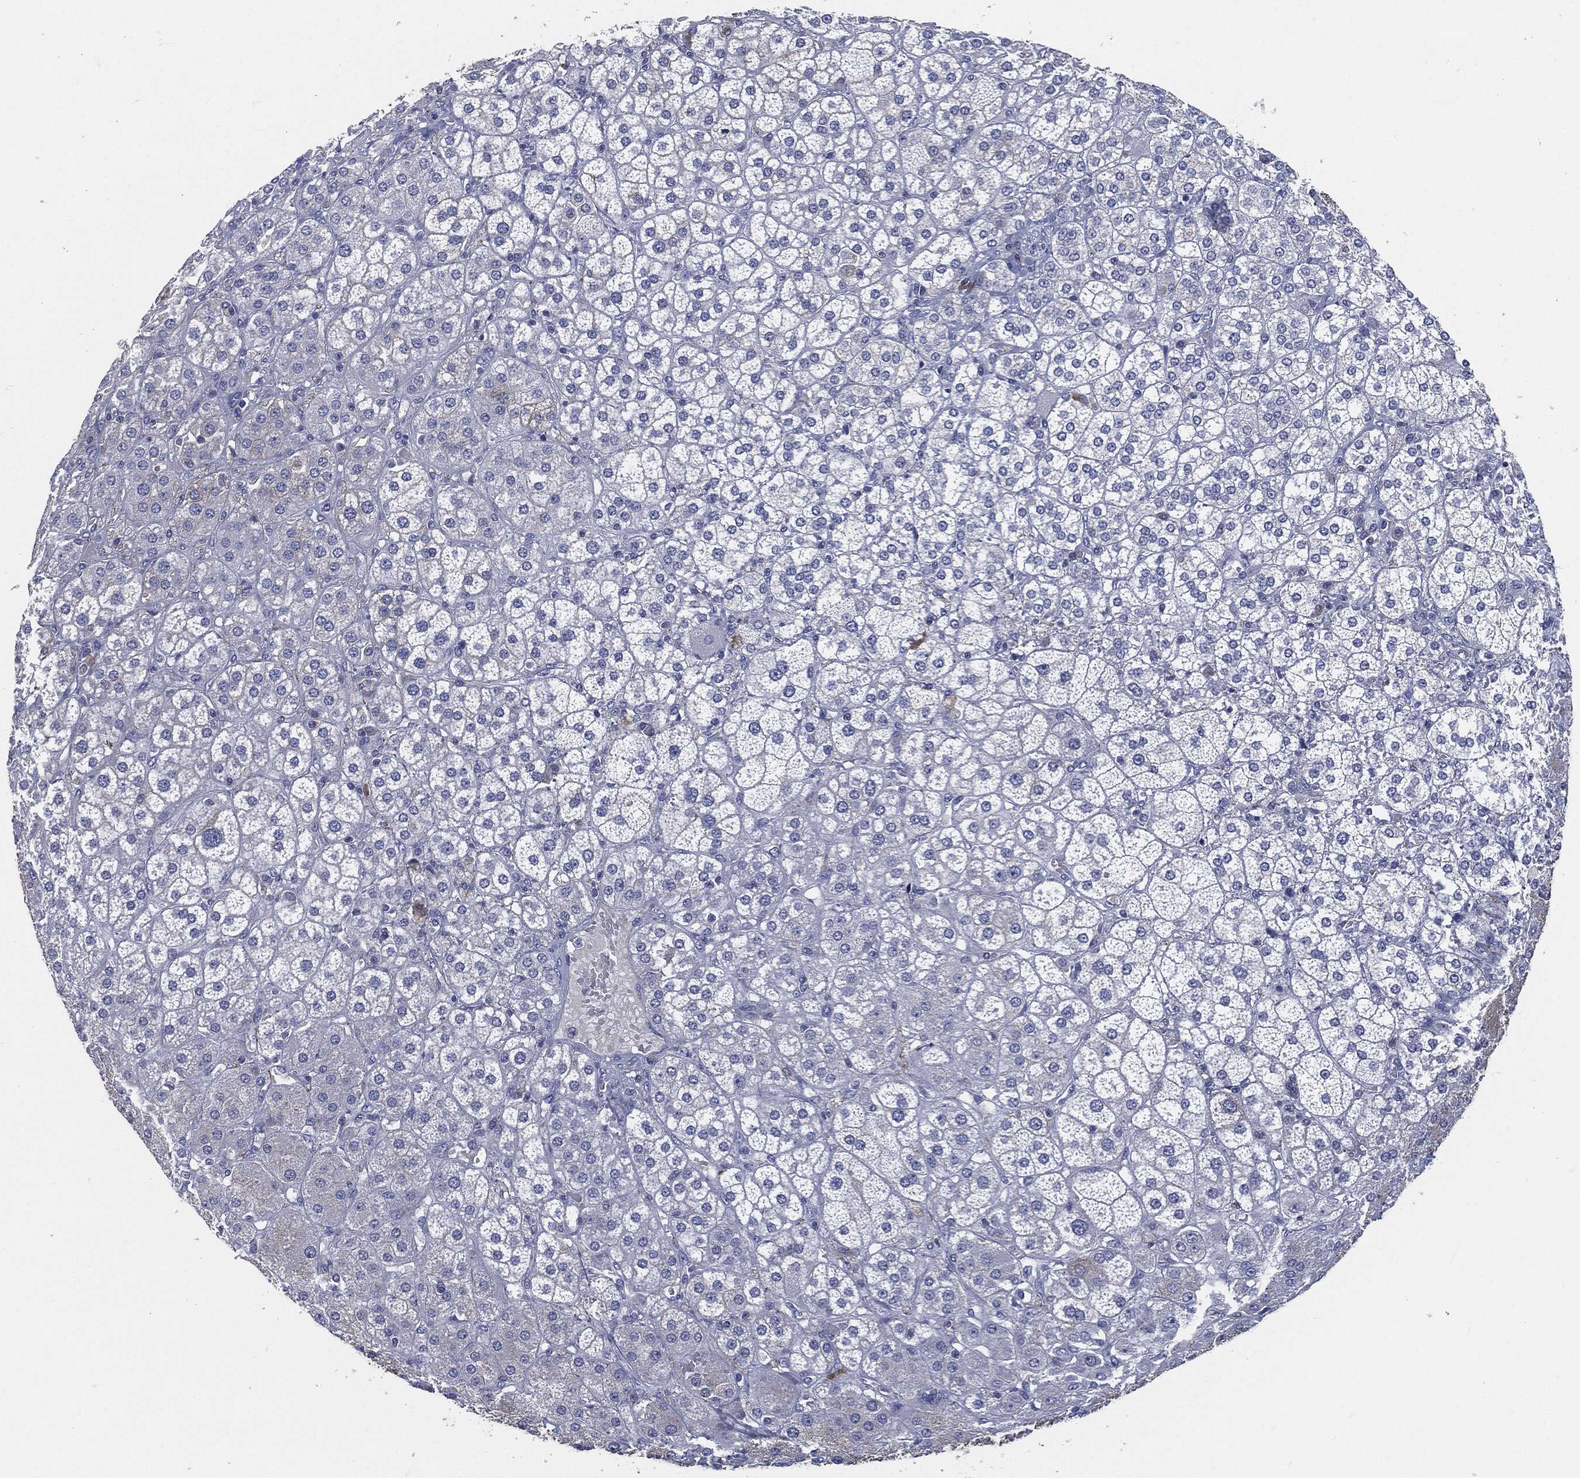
{"staining": {"intensity": "negative", "quantity": "none", "location": "none"}, "tissue": "adrenal gland", "cell_type": "Glandular cells", "image_type": "normal", "snomed": [{"axis": "morphology", "description": "Normal tissue, NOS"}, {"axis": "topography", "description": "Adrenal gland"}], "caption": "Adrenal gland stained for a protein using IHC demonstrates no positivity glandular cells.", "gene": "CD27", "patient": {"sex": "male", "age": 70}}